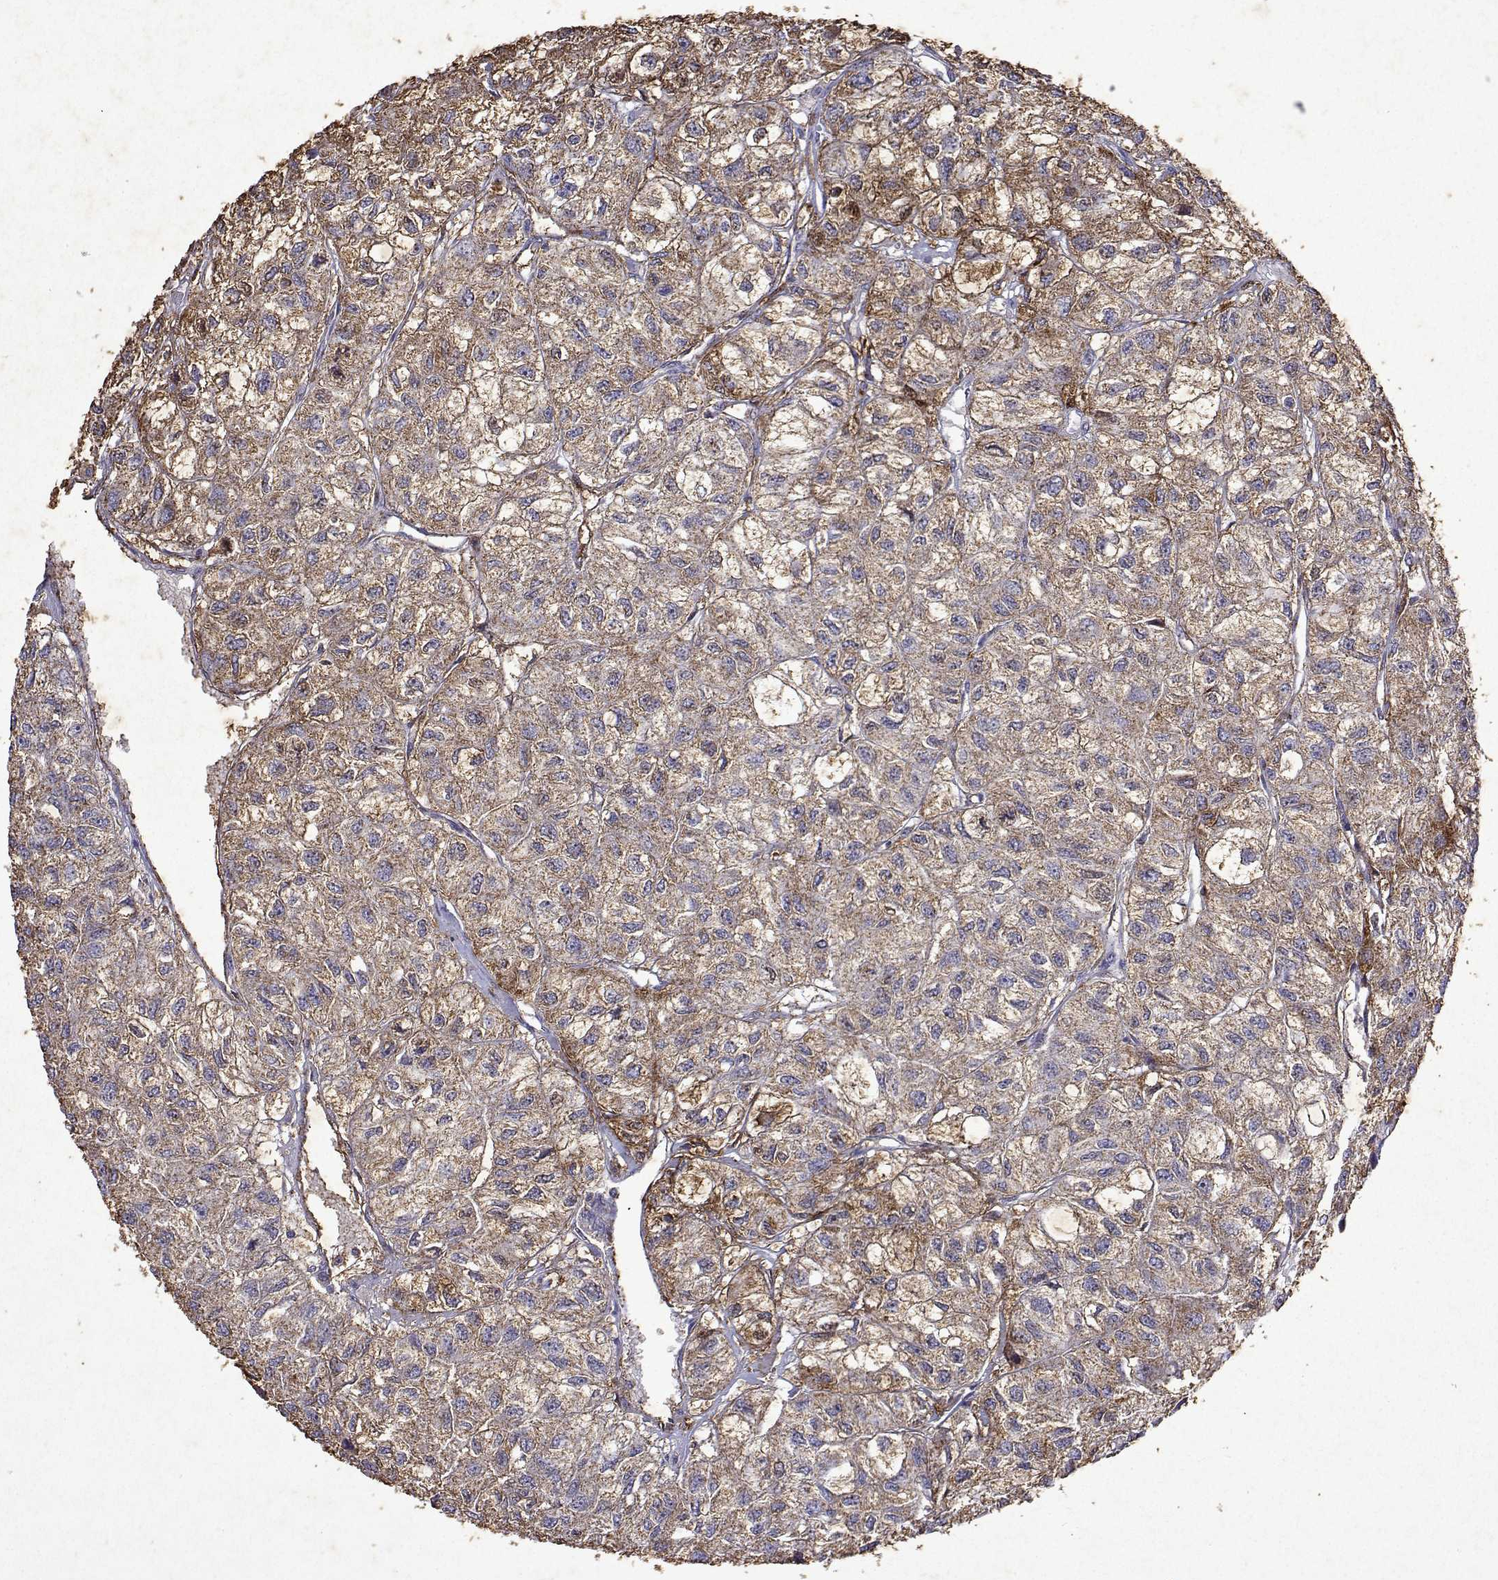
{"staining": {"intensity": "moderate", "quantity": ">75%", "location": "cytoplasmic/membranous"}, "tissue": "renal cancer", "cell_type": "Tumor cells", "image_type": "cancer", "snomed": [{"axis": "morphology", "description": "Adenocarcinoma, NOS"}, {"axis": "topography", "description": "Kidney"}], "caption": "Tumor cells reveal medium levels of moderate cytoplasmic/membranous positivity in approximately >75% of cells in human renal cancer (adenocarcinoma).", "gene": "DUSP28", "patient": {"sex": "male", "age": 56}}